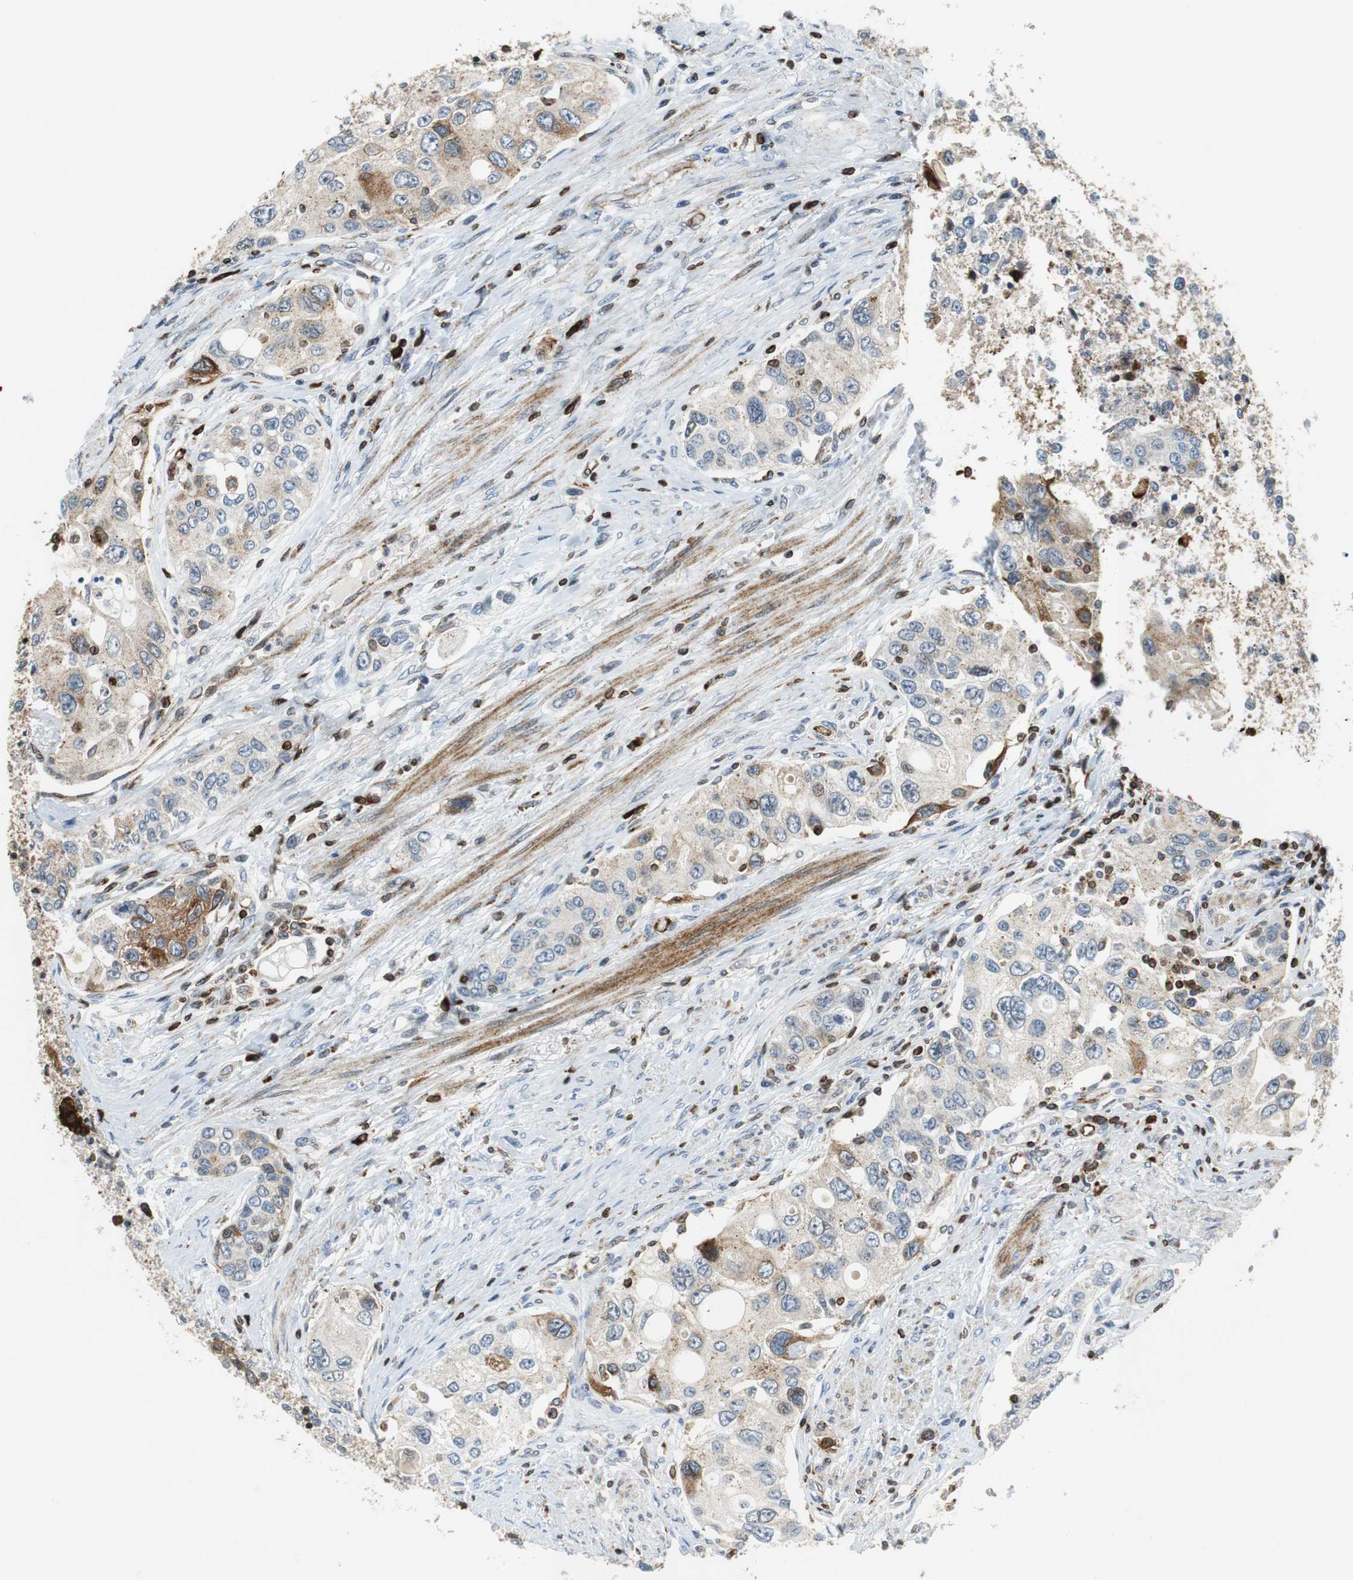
{"staining": {"intensity": "moderate", "quantity": "<25%", "location": "cytoplasmic/membranous"}, "tissue": "urothelial cancer", "cell_type": "Tumor cells", "image_type": "cancer", "snomed": [{"axis": "morphology", "description": "Urothelial carcinoma, High grade"}, {"axis": "topography", "description": "Urinary bladder"}], "caption": "Moderate cytoplasmic/membranous protein positivity is present in about <25% of tumor cells in urothelial cancer. The staining was performed using DAB, with brown indicating positive protein expression. Nuclei are stained blue with hematoxylin.", "gene": "TUBA4A", "patient": {"sex": "female", "age": 56}}